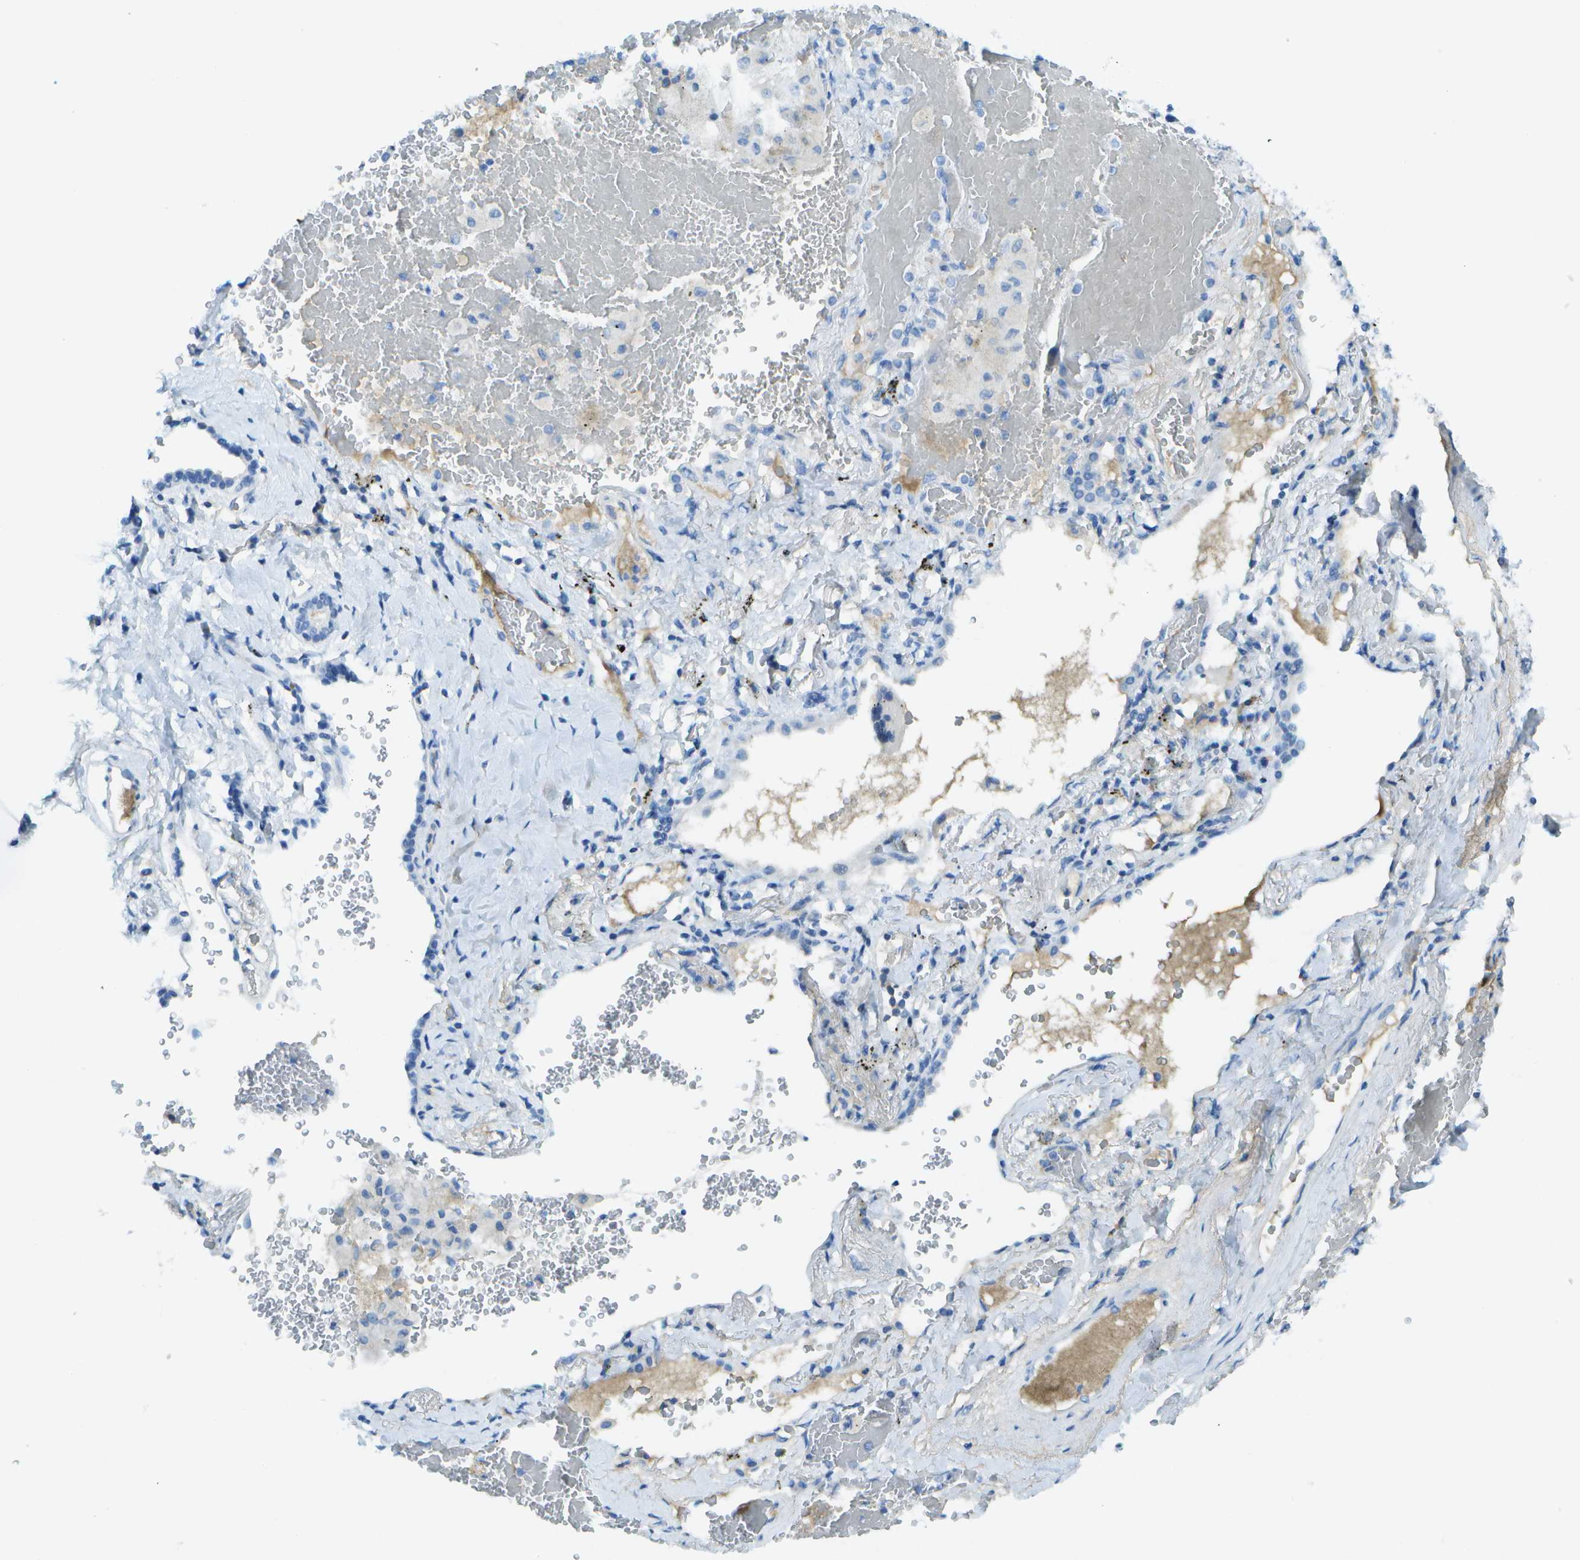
{"staining": {"intensity": "negative", "quantity": "none", "location": "none"}, "tissue": "lung cancer", "cell_type": "Tumor cells", "image_type": "cancer", "snomed": [{"axis": "morphology", "description": "Squamous cell carcinoma, NOS"}, {"axis": "topography", "description": "Lung"}], "caption": "Tumor cells are negative for protein expression in human lung cancer (squamous cell carcinoma).", "gene": "C1S", "patient": {"sex": "male", "age": 57}}